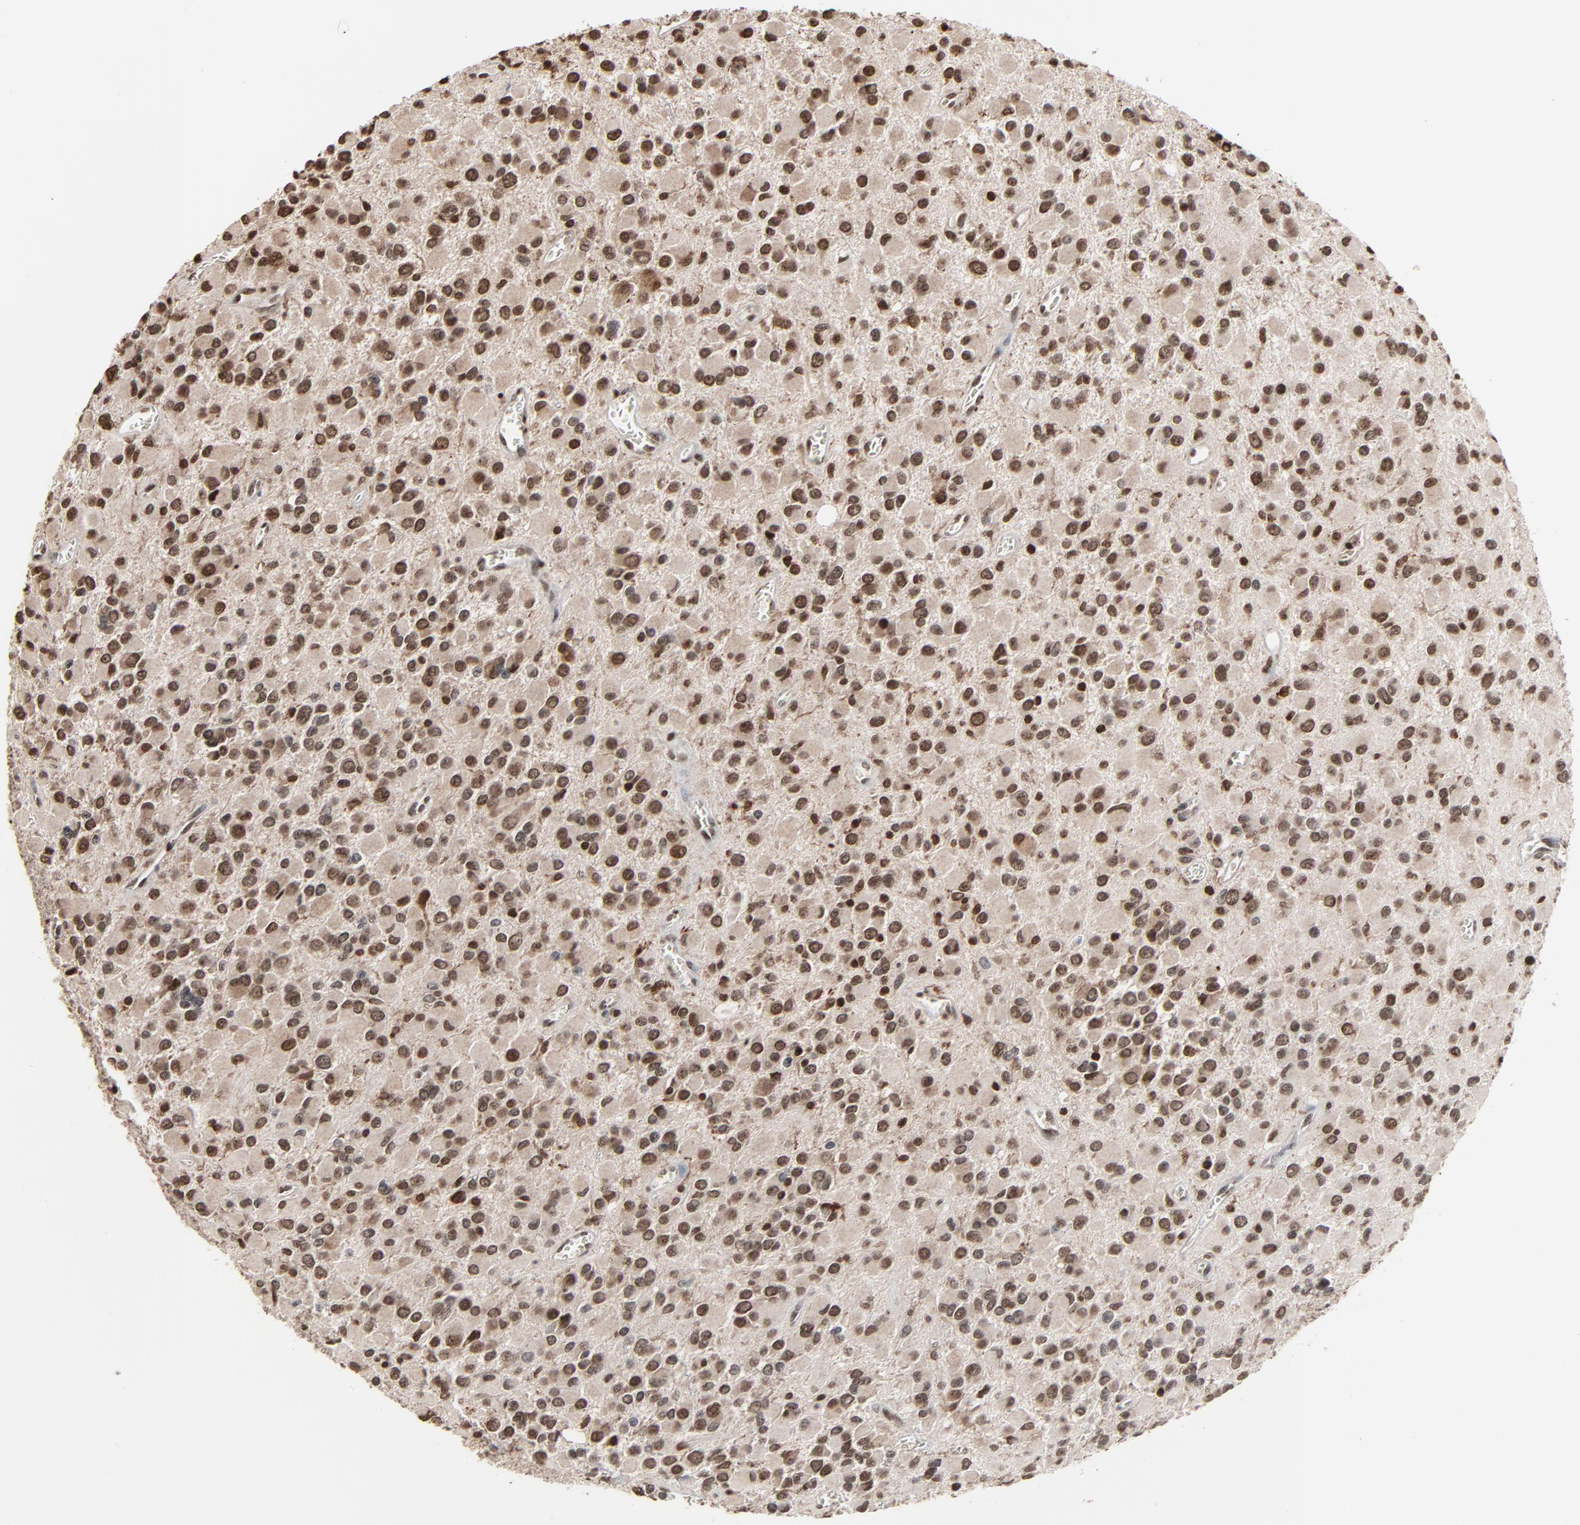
{"staining": {"intensity": "moderate", "quantity": ">75%", "location": "nuclear"}, "tissue": "glioma", "cell_type": "Tumor cells", "image_type": "cancer", "snomed": [{"axis": "morphology", "description": "Glioma, malignant, Low grade"}, {"axis": "topography", "description": "Brain"}], "caption": "Moderate nuclear staining is seen in approximately >75% of tumor cells in malignant glioma (low-grade).", "gene": "RPS6KA3", "patient": {"sex": "male", "age": 42}}